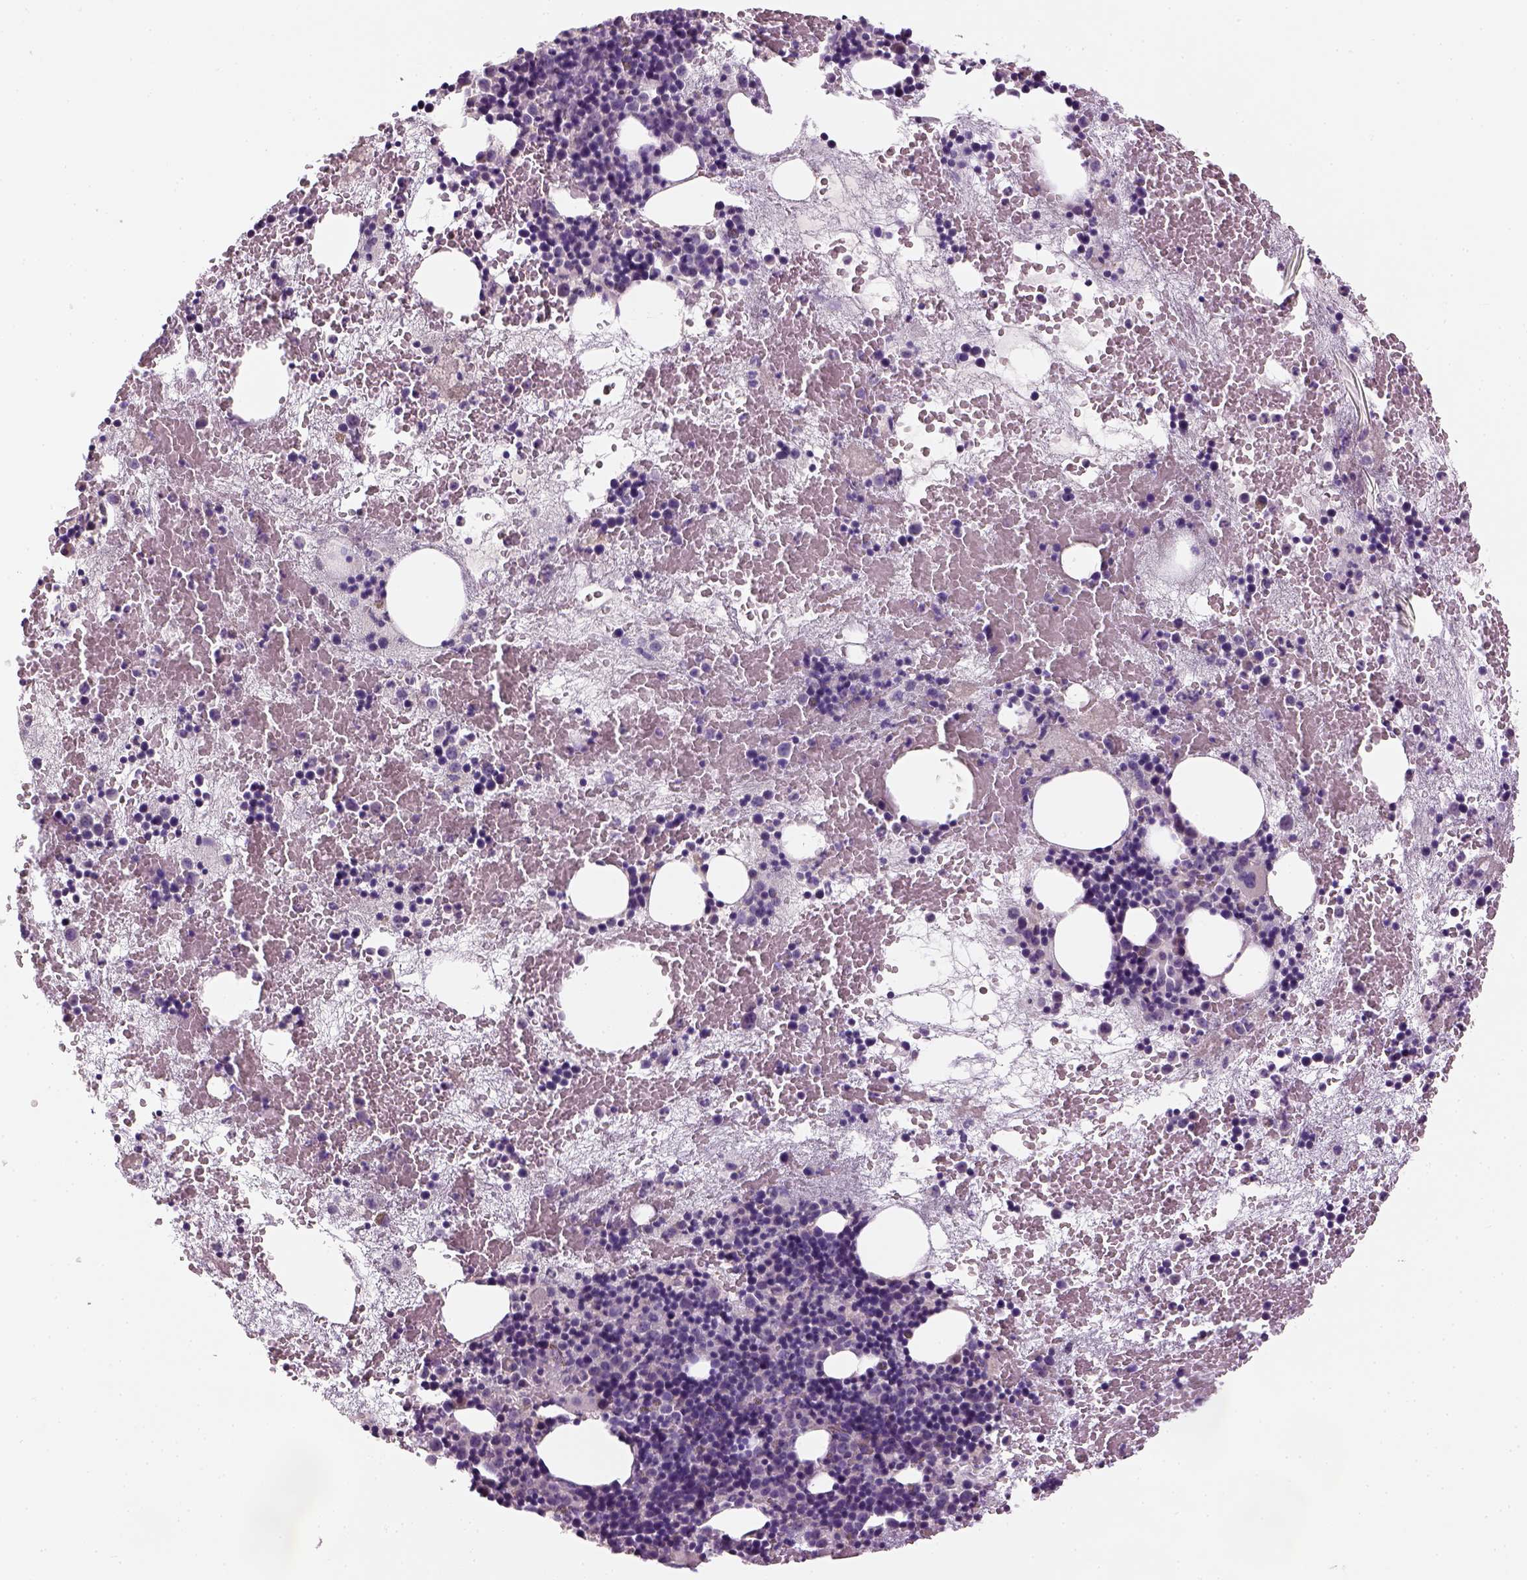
{"staining": {"intensity": "negative", "quantity": "none", "location": "none"}, "tissue": "bone marrow", "cell_type": "Hematopoietic cells", "image_type": "normal", "snomed": [{"axis": "morphology", "description": "Normal tissue, NOS"}, {"axis": "topography", "description": "Bone marrow"}], "caption": "Immunohistochemistry (IHC) micrograph of normal bone marrow stained for a protein (brown), which reveals no expression in hematopoietic cells.", "gene": "NUDT6", "patient": {"sex": "male", "age": 79}}